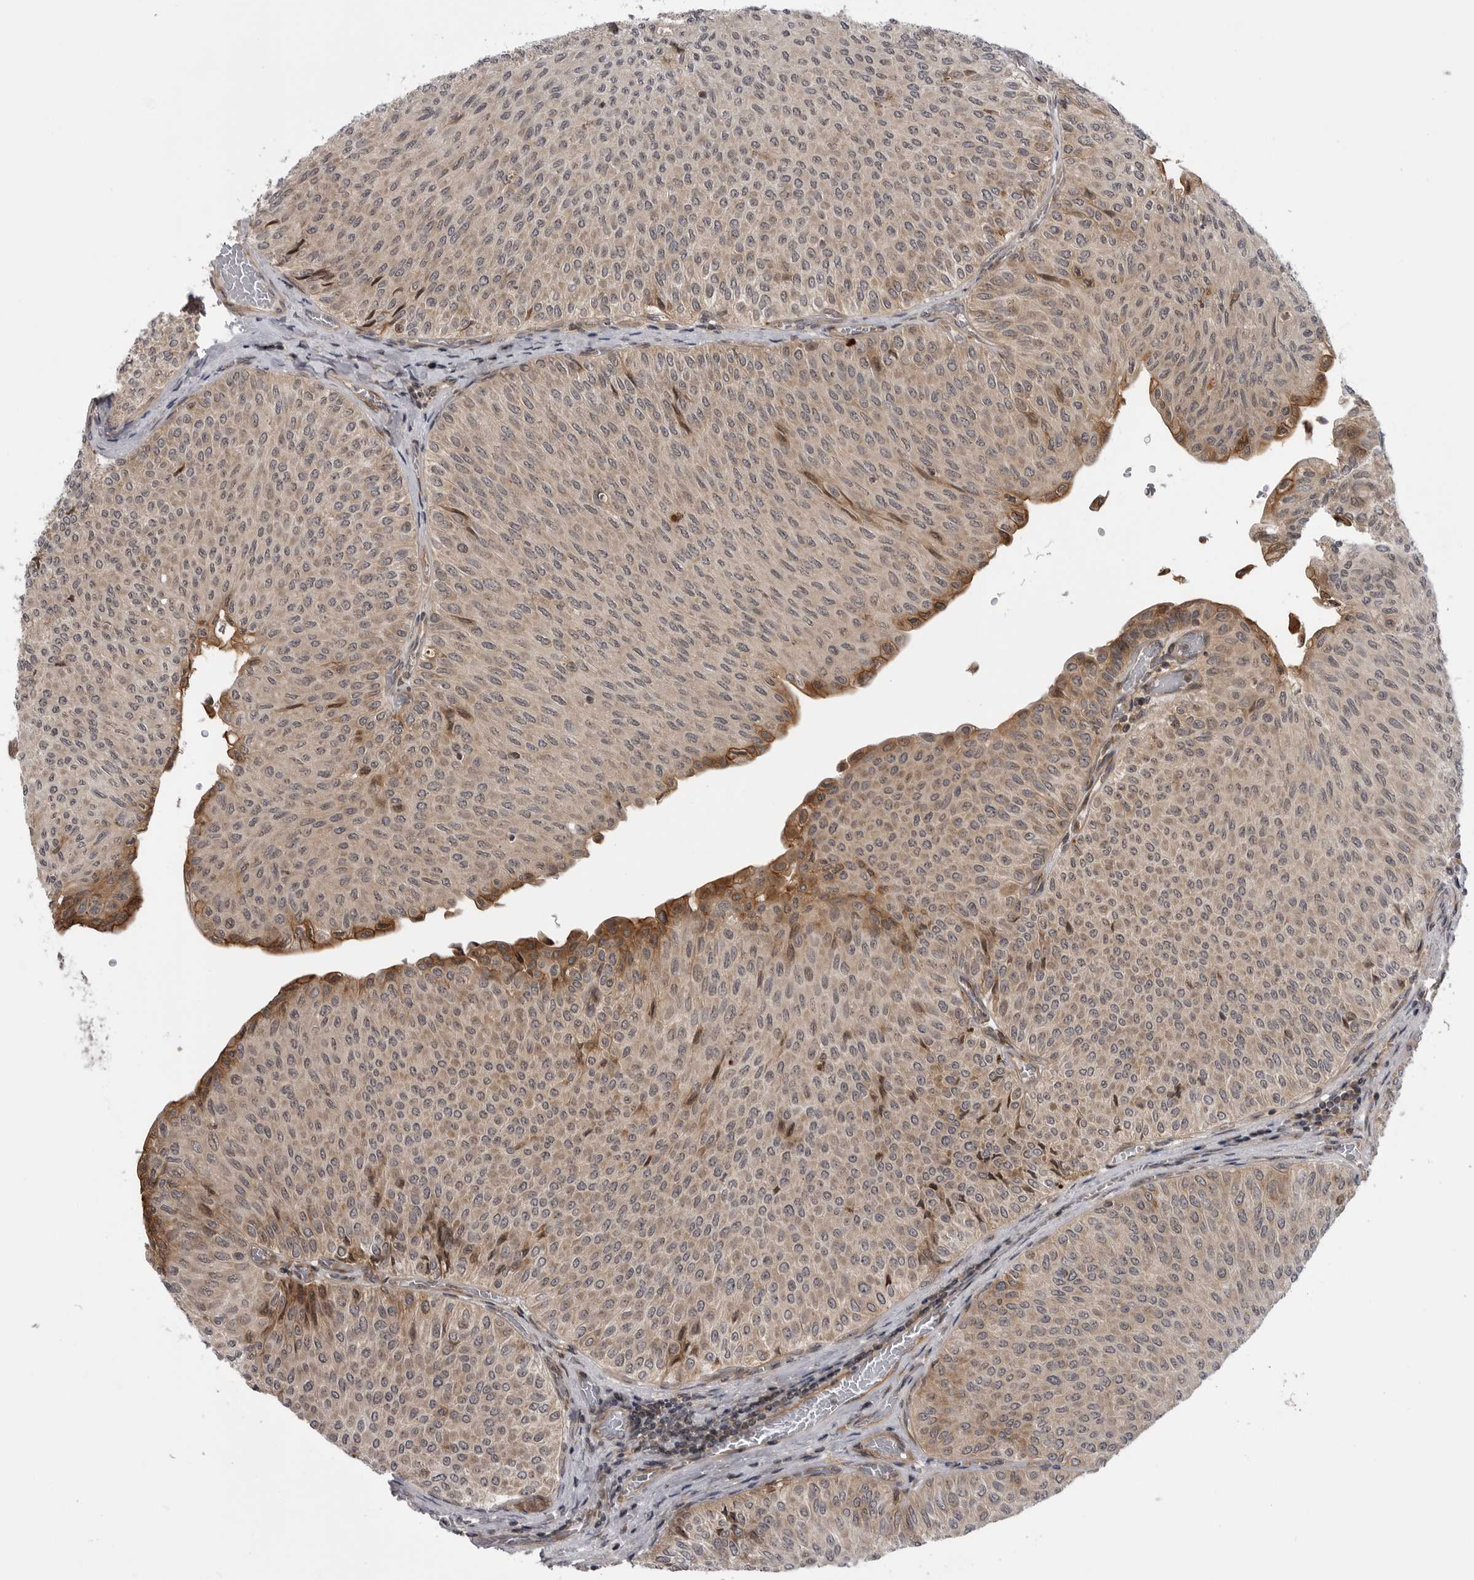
{"staining": {"intensity": "weak", "quantity": "25%-75%", "location": "cytoplasmic/membranous"}, "tissue": "urothelial cancer", "cell_type": "Tumor cells", "image_type": "cancer", "snomed": [{"axis": "morphology", "description": "Urothelial carcinoma, Low grade"}, {"axis": "topography", "description": "Urinary bladder"}], "caption": "Human urothelial cancer stained with a protein marker demonstrates weak staining in tumor cells.", "gene": "LRRC45", "patient": {"sex": "male", "age": 78}}